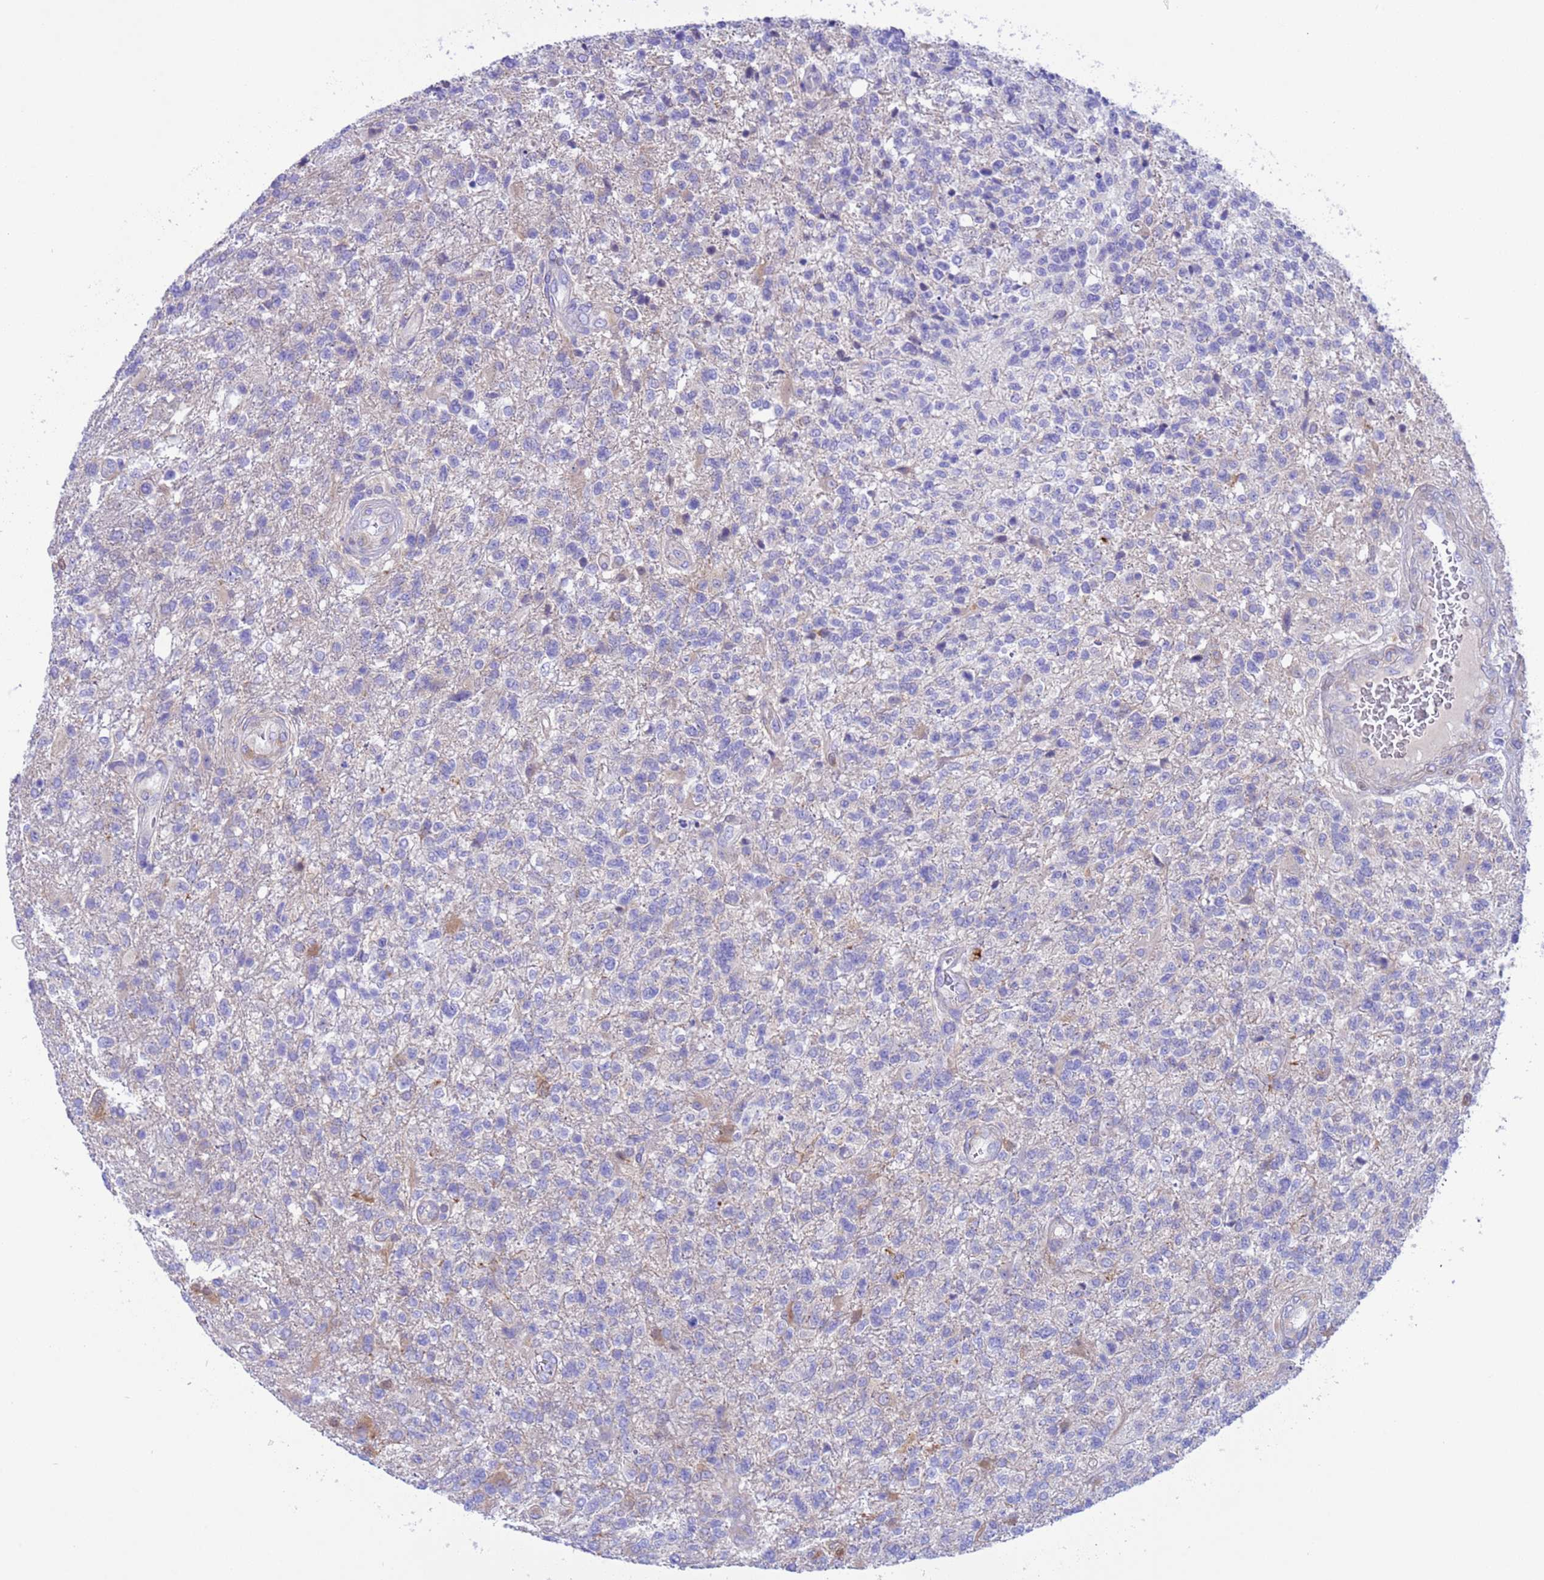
{"staining": {"intensity": "negative", "quantity": "none", "location": "none"}, "tissue": "glioma", "cell_type": "Tumor cells", "image_type": "cancer", "snomed": [{"axis": "morphology", "description": "Glioma, malignant, High grade"}, {"axis": "topography", "description": "Brain"}], "caption": "The immunohistochemistry micrograph has no significant expression in tumor cells of malignant glioma (high-grade) tissue.", "gene": "C6orf47", "patient": {"sex": "male", "age": 56}}